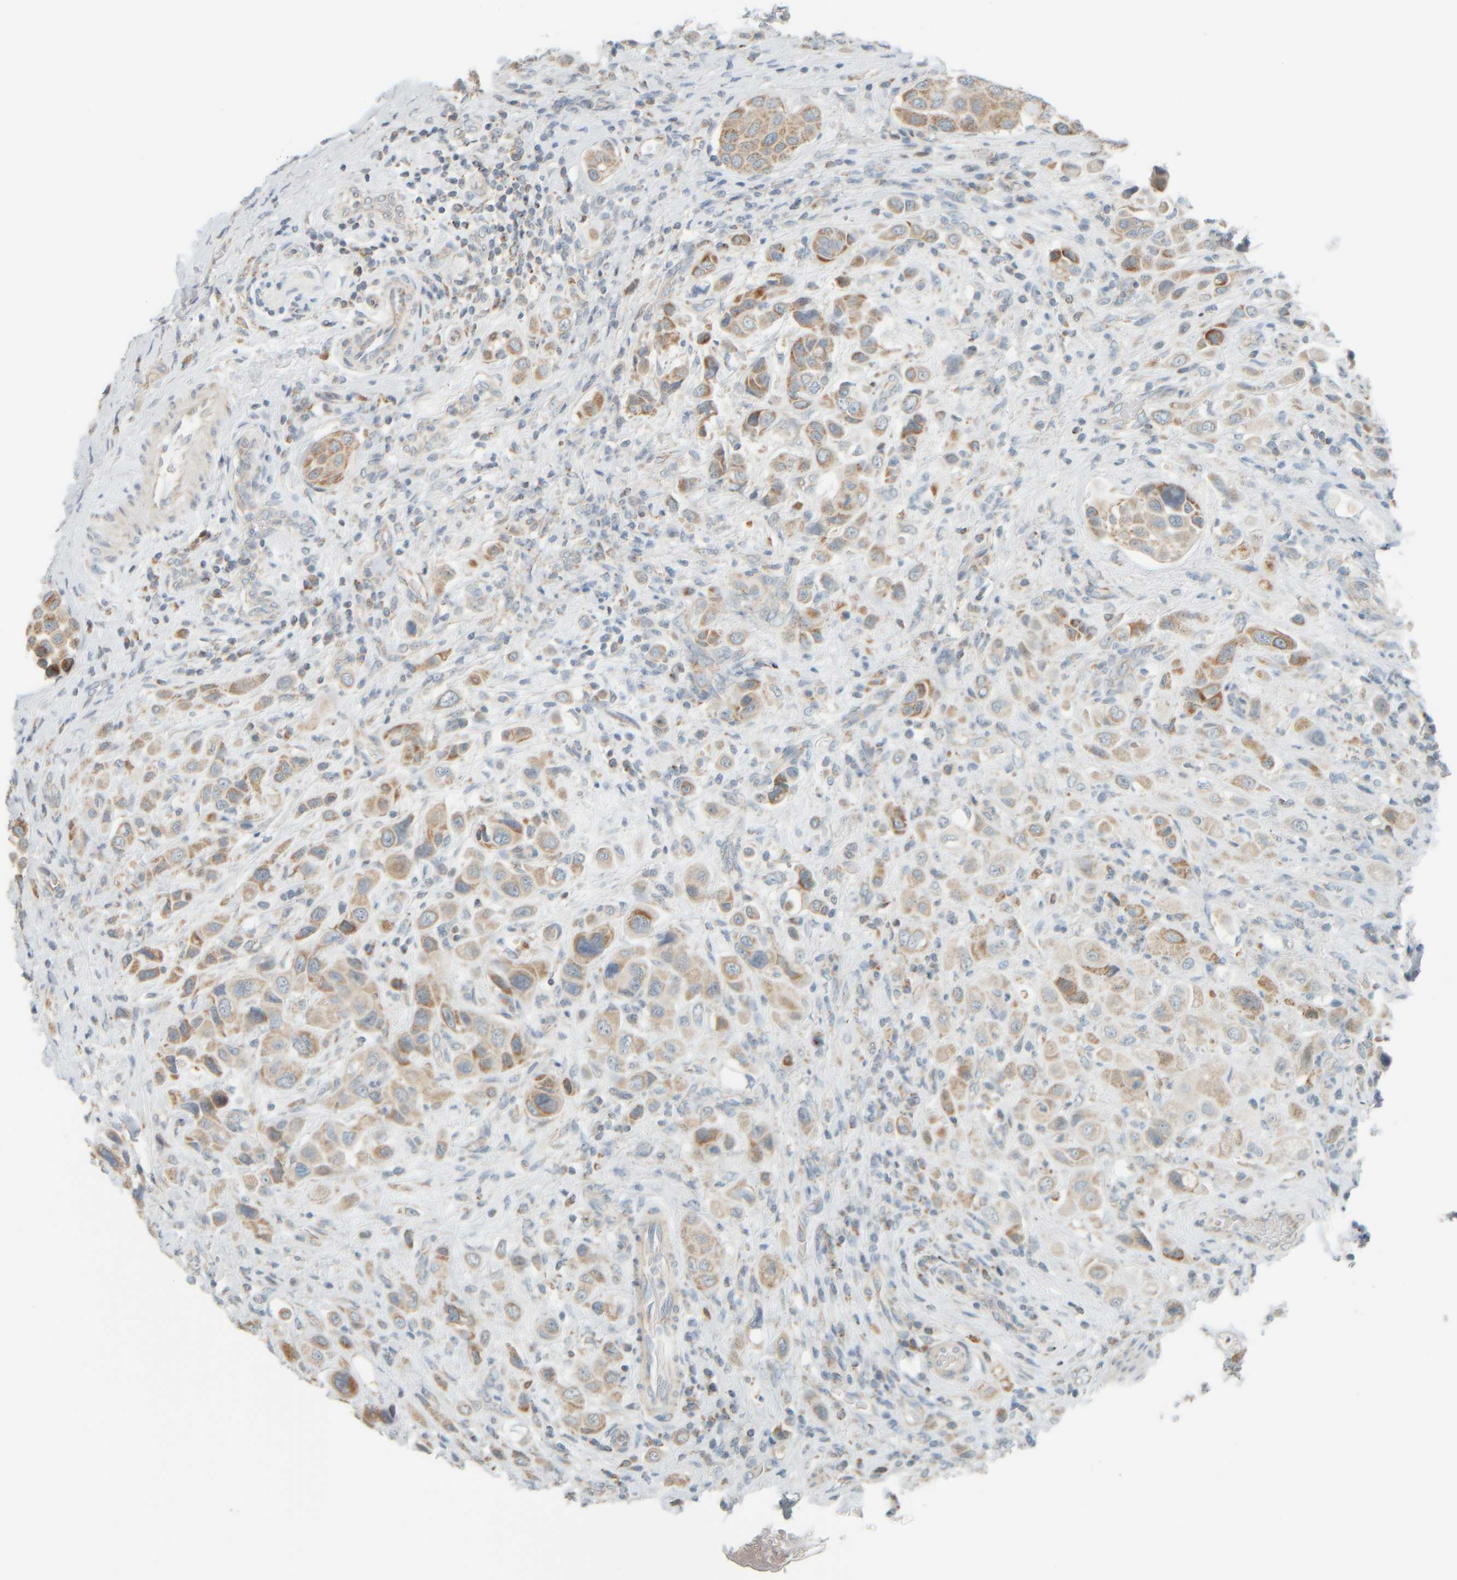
{"staining": {"intensity": "moderate", "quantity": ">75%", "location": "cytoplasmic/membranous"}, "tissue": "urothelial cancer", "cell_type": "Tumor cells", "image_type": "cancer", "snomed": [{"axis": "morphology", "description": "Urothelial carcinoma, High grade"}, {"axis": "topography", "description": "Urinary bladder"}], "caption": "Immunohistochemical staining of human high-grade urothelial carcinoma shows moderate cytoplasmic/membranous protein expression in approximately >75% of tumor cells. (DAB (3,3'-diaminobenzidine) = brown stain, brightfield microscopy at high magnification).", "gene": "PTGES3L-AARSD1", "patient": {"sex": "male", "age": 50}}